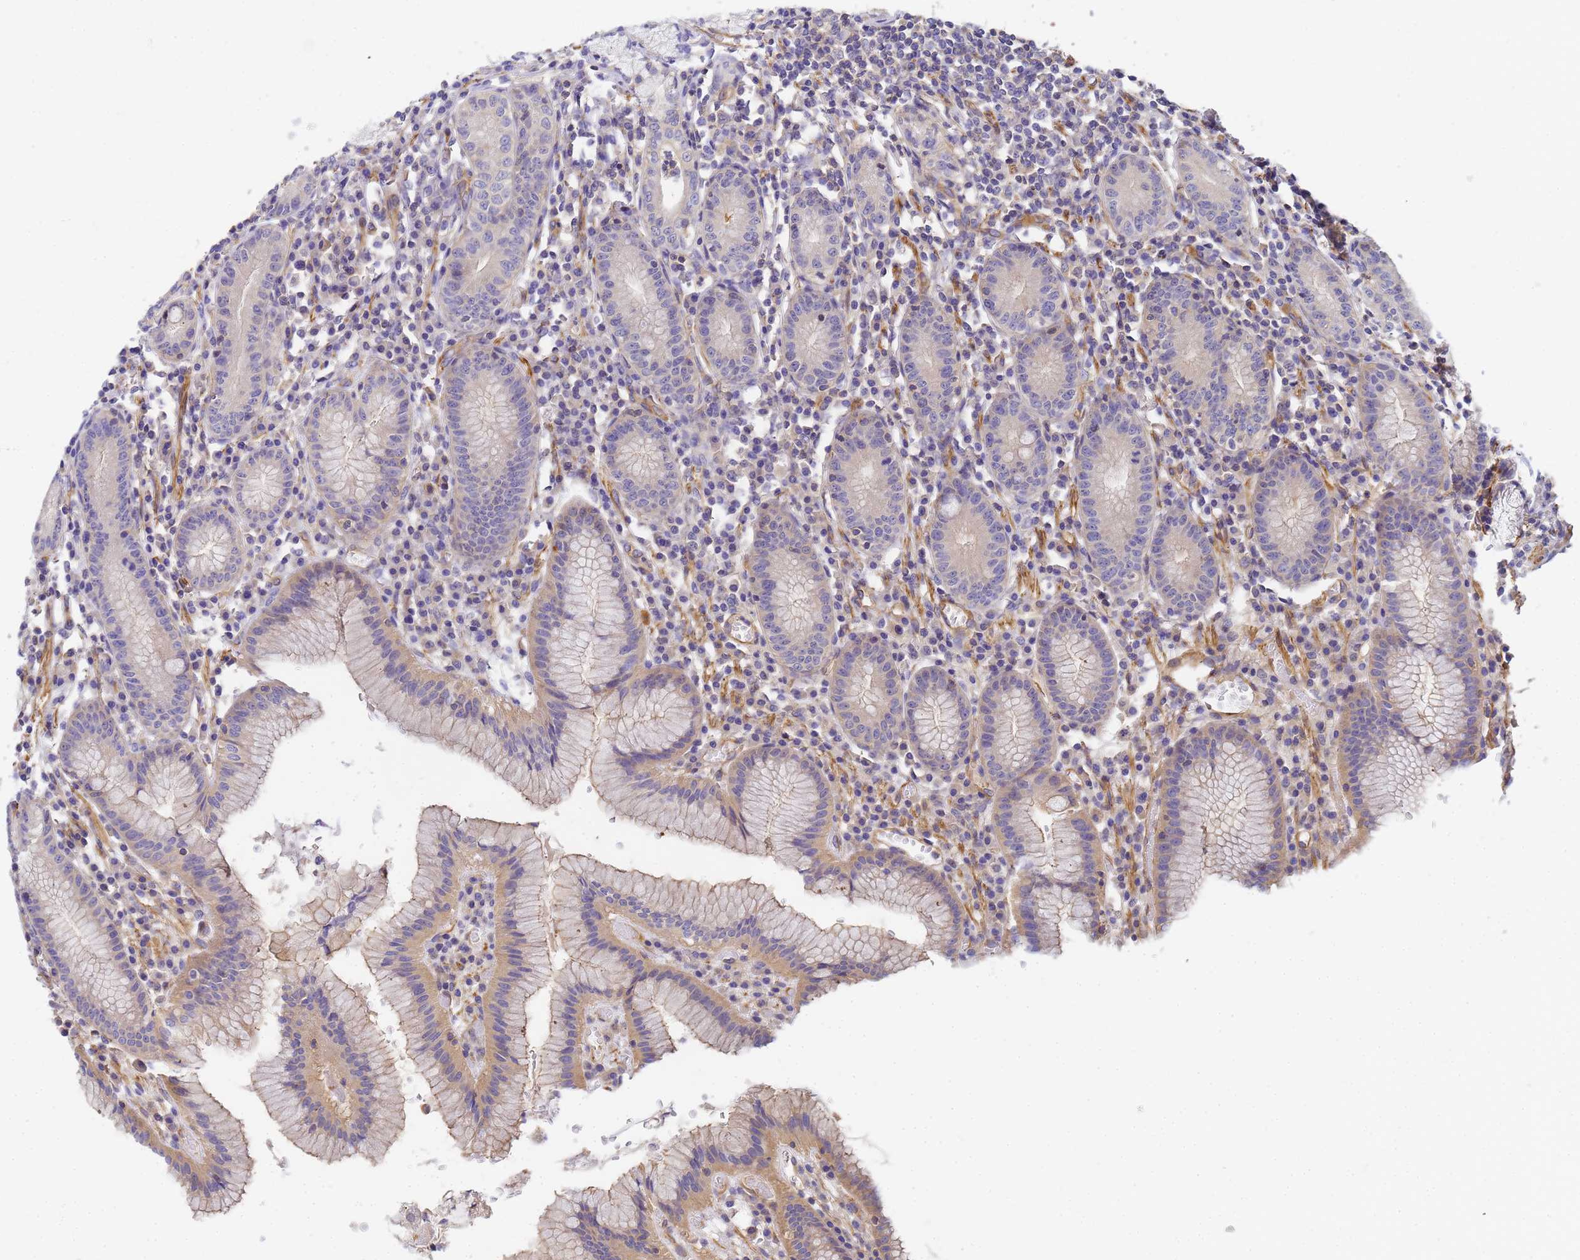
{"staining": {"intensity": "moderate", "quantity": "<25%", "location": "cytoplasmic/membranous"}, "tissue": "stomach", "cell_type": "Glandular cells", "image_type": "normal", "snomed": [{"axis": "morphology", "description": "Normal tissue, NOS"}, {"axis": "topography", "description": "Stomach"}], "caption": "Approximately <25% of glandular cells in normal human stomach display moderate cytoplasmic/membranous protein staining as visualized by brown immunohistochemical staining.", "gene": "MYL10", "patient": {"sex": "male", "age": 55}}